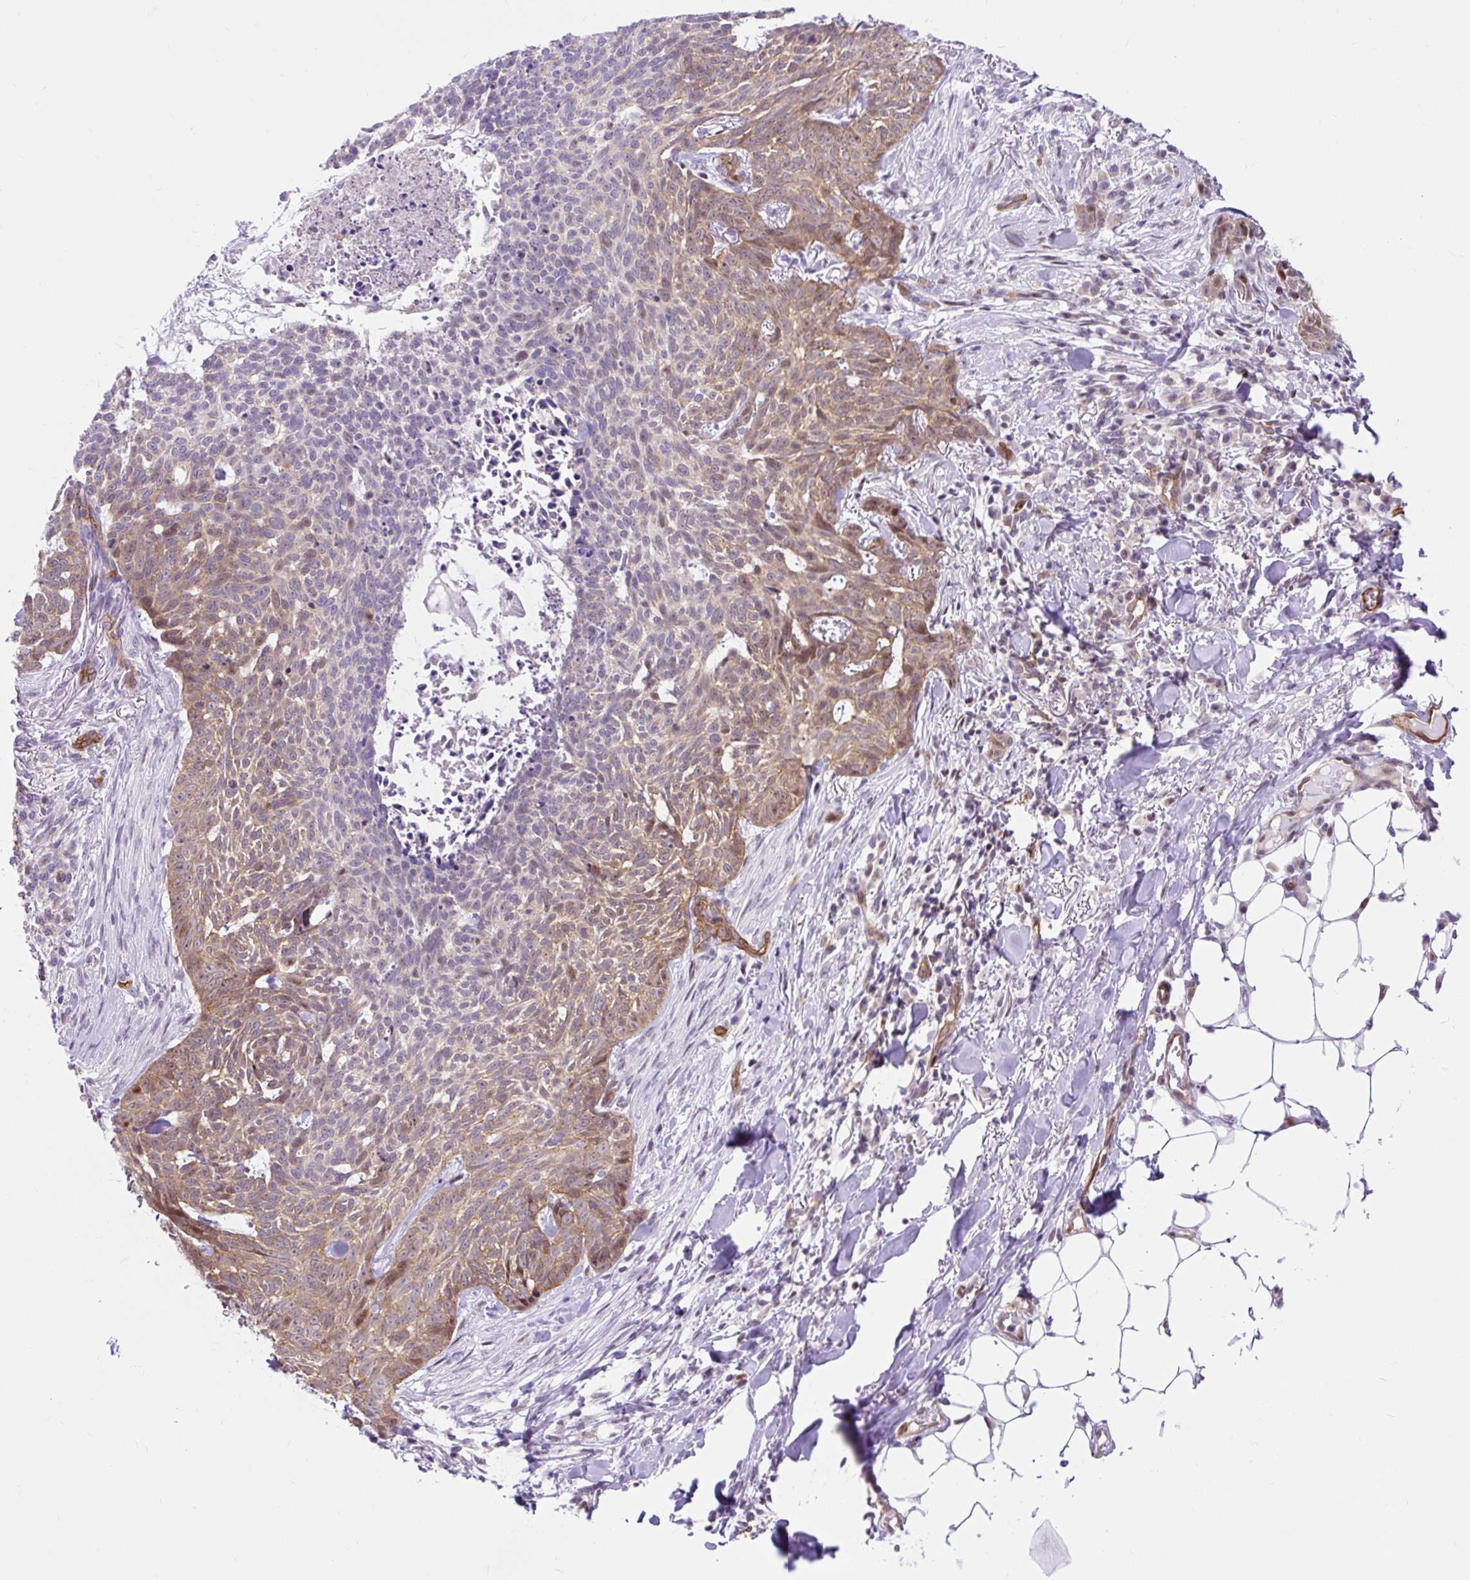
{"staining": {"intensity": "moderate", "quantity": "25%-75%", "location": "cytoplasmic/membranous"}, "tissue": "skin cancer", "cell_type": "Tumor cells", "image_type": "cancer", "snomed": [{"axis": "morphology", "description": "Basal cell carcinoma"}, {"axis": "topography", "description": "Skin"}], "caption": "About 25%-75% of tumor cells in human skin basal cell carcinoma reveal moderate cytoplasmic/membranous protein positivity as visualized by brown immunohistochemical staining.", "gene": "HIP1R", "patient": {"sex": "female", "age": 93}}